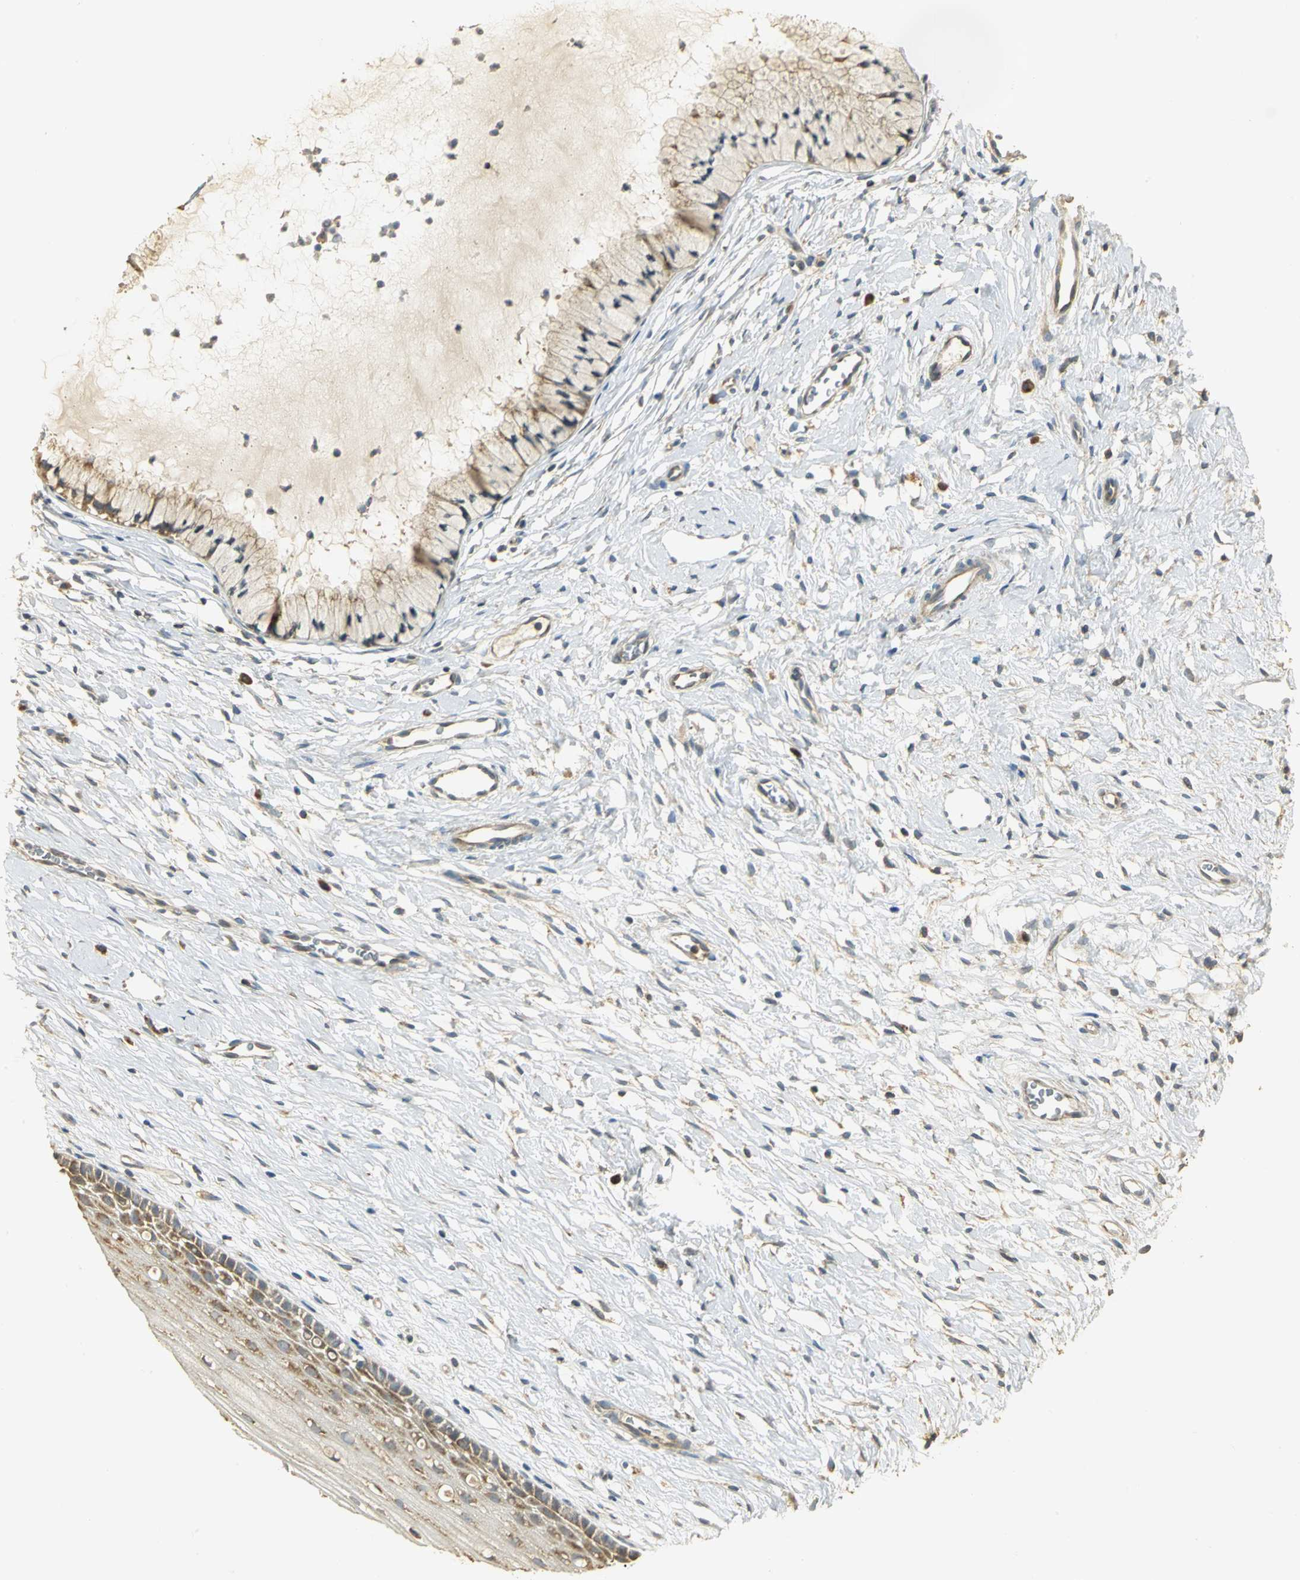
{"staining": {"intensity": "moderate", "quantity": ">75%", "location": "cytoplasmic/membranous"}, "tissue": "cervix", "cell_type": "Glandular cells", "image_type": "normal", "snomed": [{"axis": "morphology", "description": "Normal tissue, NOS"}, {"axis": "topography", "description": "Cervix"}], "caption": "Immunohistochemical staining of unremarkable human cervix demonstrates medium levels of moderate cytoplasmic/membranous staining in about >75% of glandular cells.", "gene": "RARS1", "patient": {"sex": "female", "age": 46}}